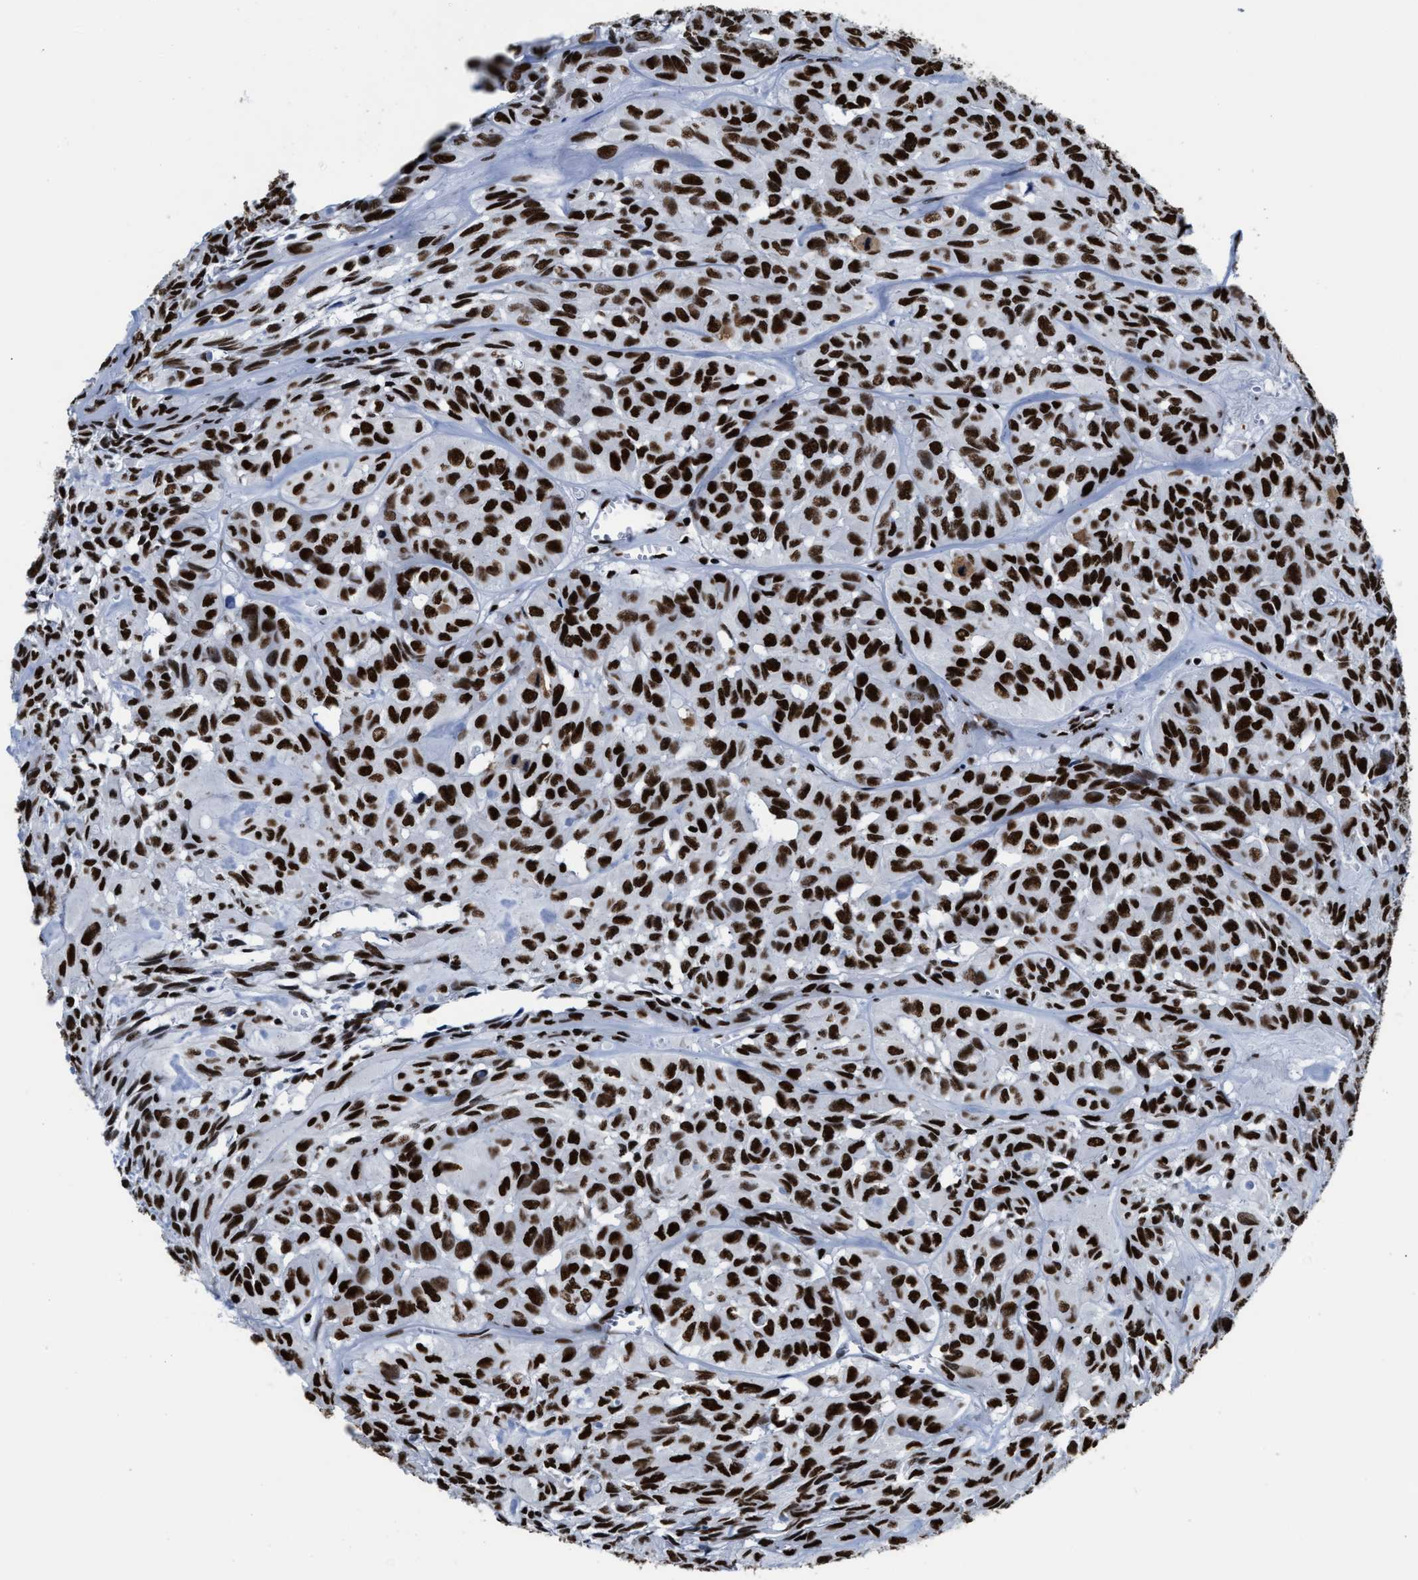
{"staining": {"intensity": "strong", "quantity": ">75%", "location": "nuclear"}, "tissue": "head and neck cancer", "cell_type": "Tumor cells", "image_type": "cancer", "snomed": [{"axis": "morphology", "description": "Adenocarcinoma, NOS"}, {"axis": "topography", "description": "Salivary gland, NOS"}, {"axis": "topography", "description": "Head-Neck"}], "caption": "Head and neck cancer stained for a protein (brown) shows strong nuclear positive positivity in about >75% of tumor cells.", "gene": "SMARCC2", "patient": {"sex": "female", "age": 76}}